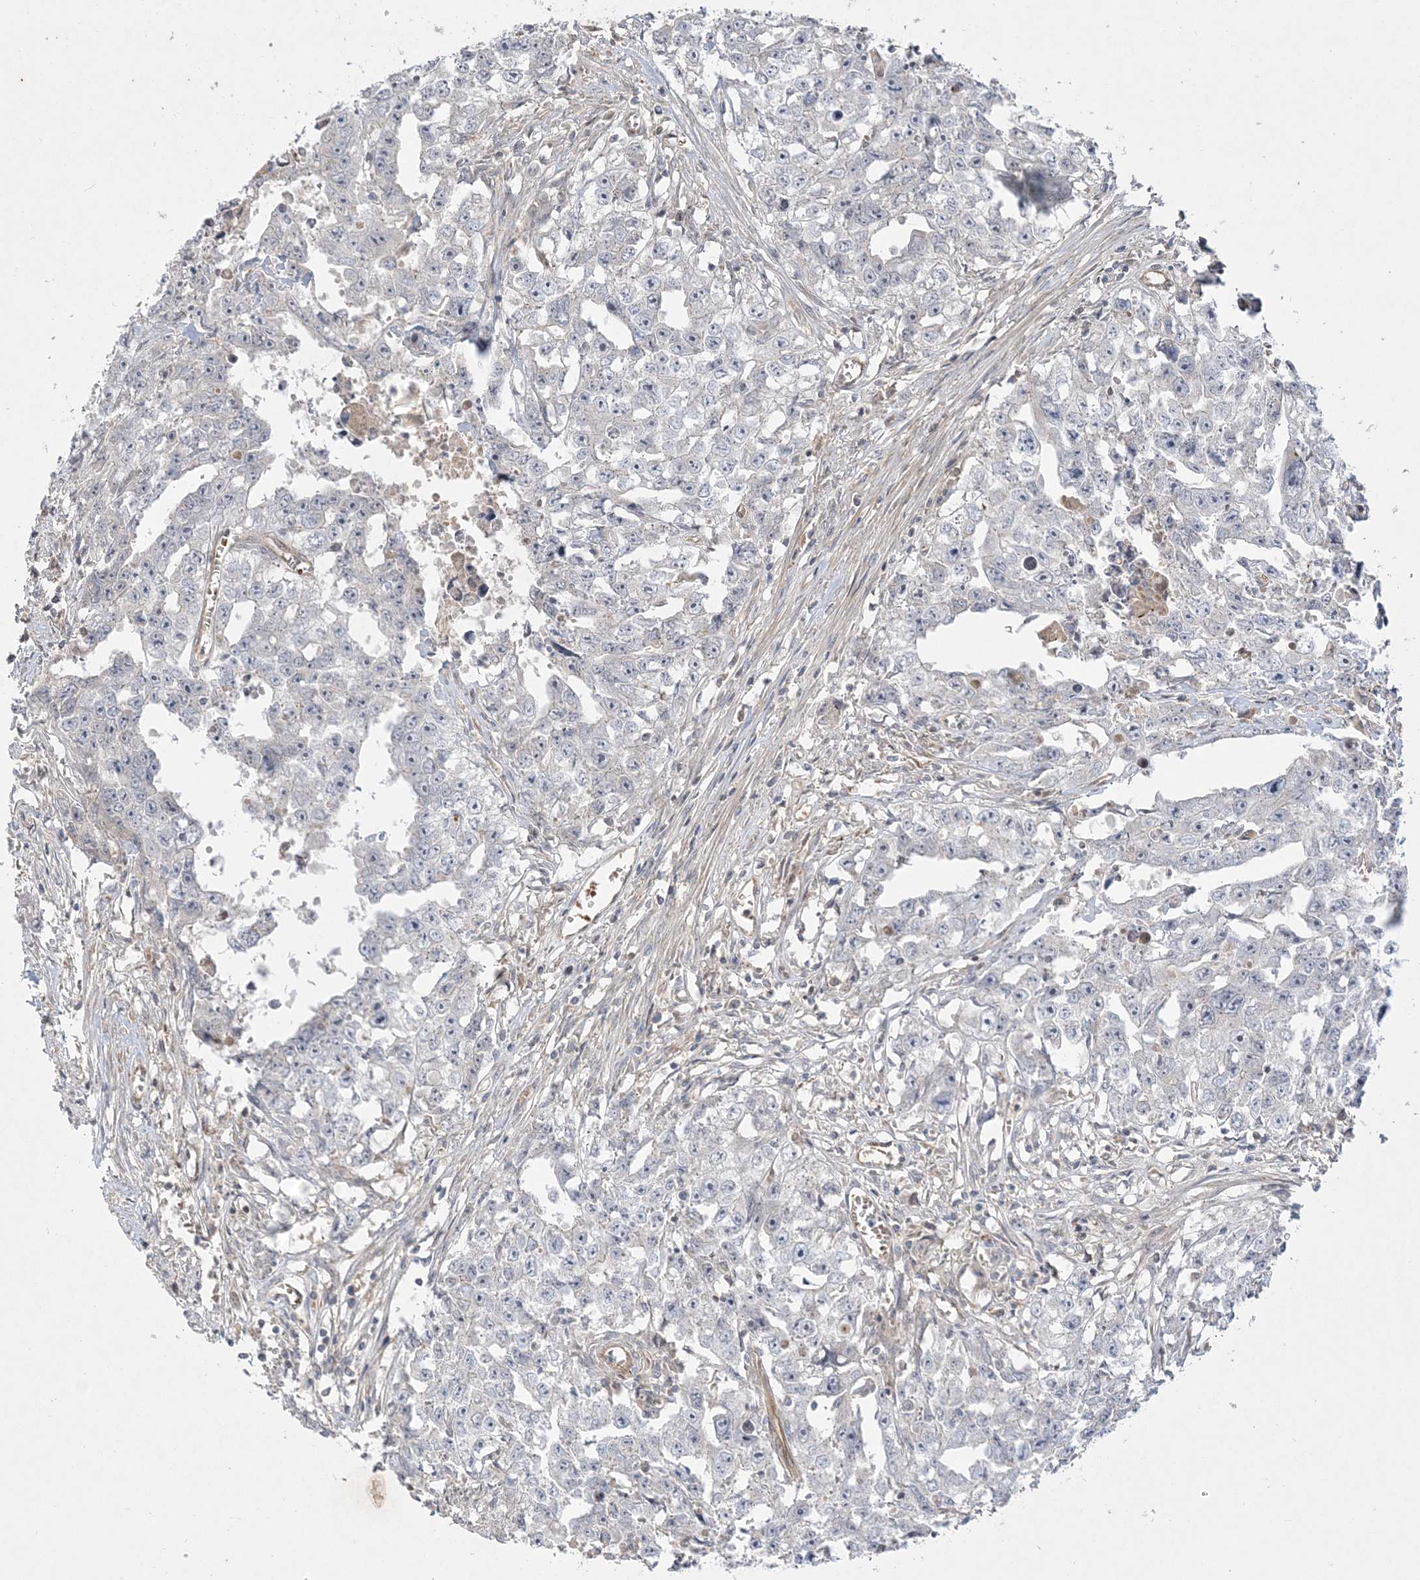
{"staining": {"intensity": "weak", "quantity": "<25%", "location": "cytoplasmic/membranous"}, "tissue": "testis cancer", "cell_type": "Tumor cells", "image_type": "cancer", "snomed": [{"axis": "morphology", "description": "Seminoma, NOS"}, {"axis": "morphology", "description": "Carcinoma, Embryonal, NOS"}, {"axis": "topography", "description": "Testis"}], "caption": "Tumor cells are negative for protein expression in human testis embryonal carcinoma.", "gene": "INPP1", "patient": {"sex": "male", "age": 43}}